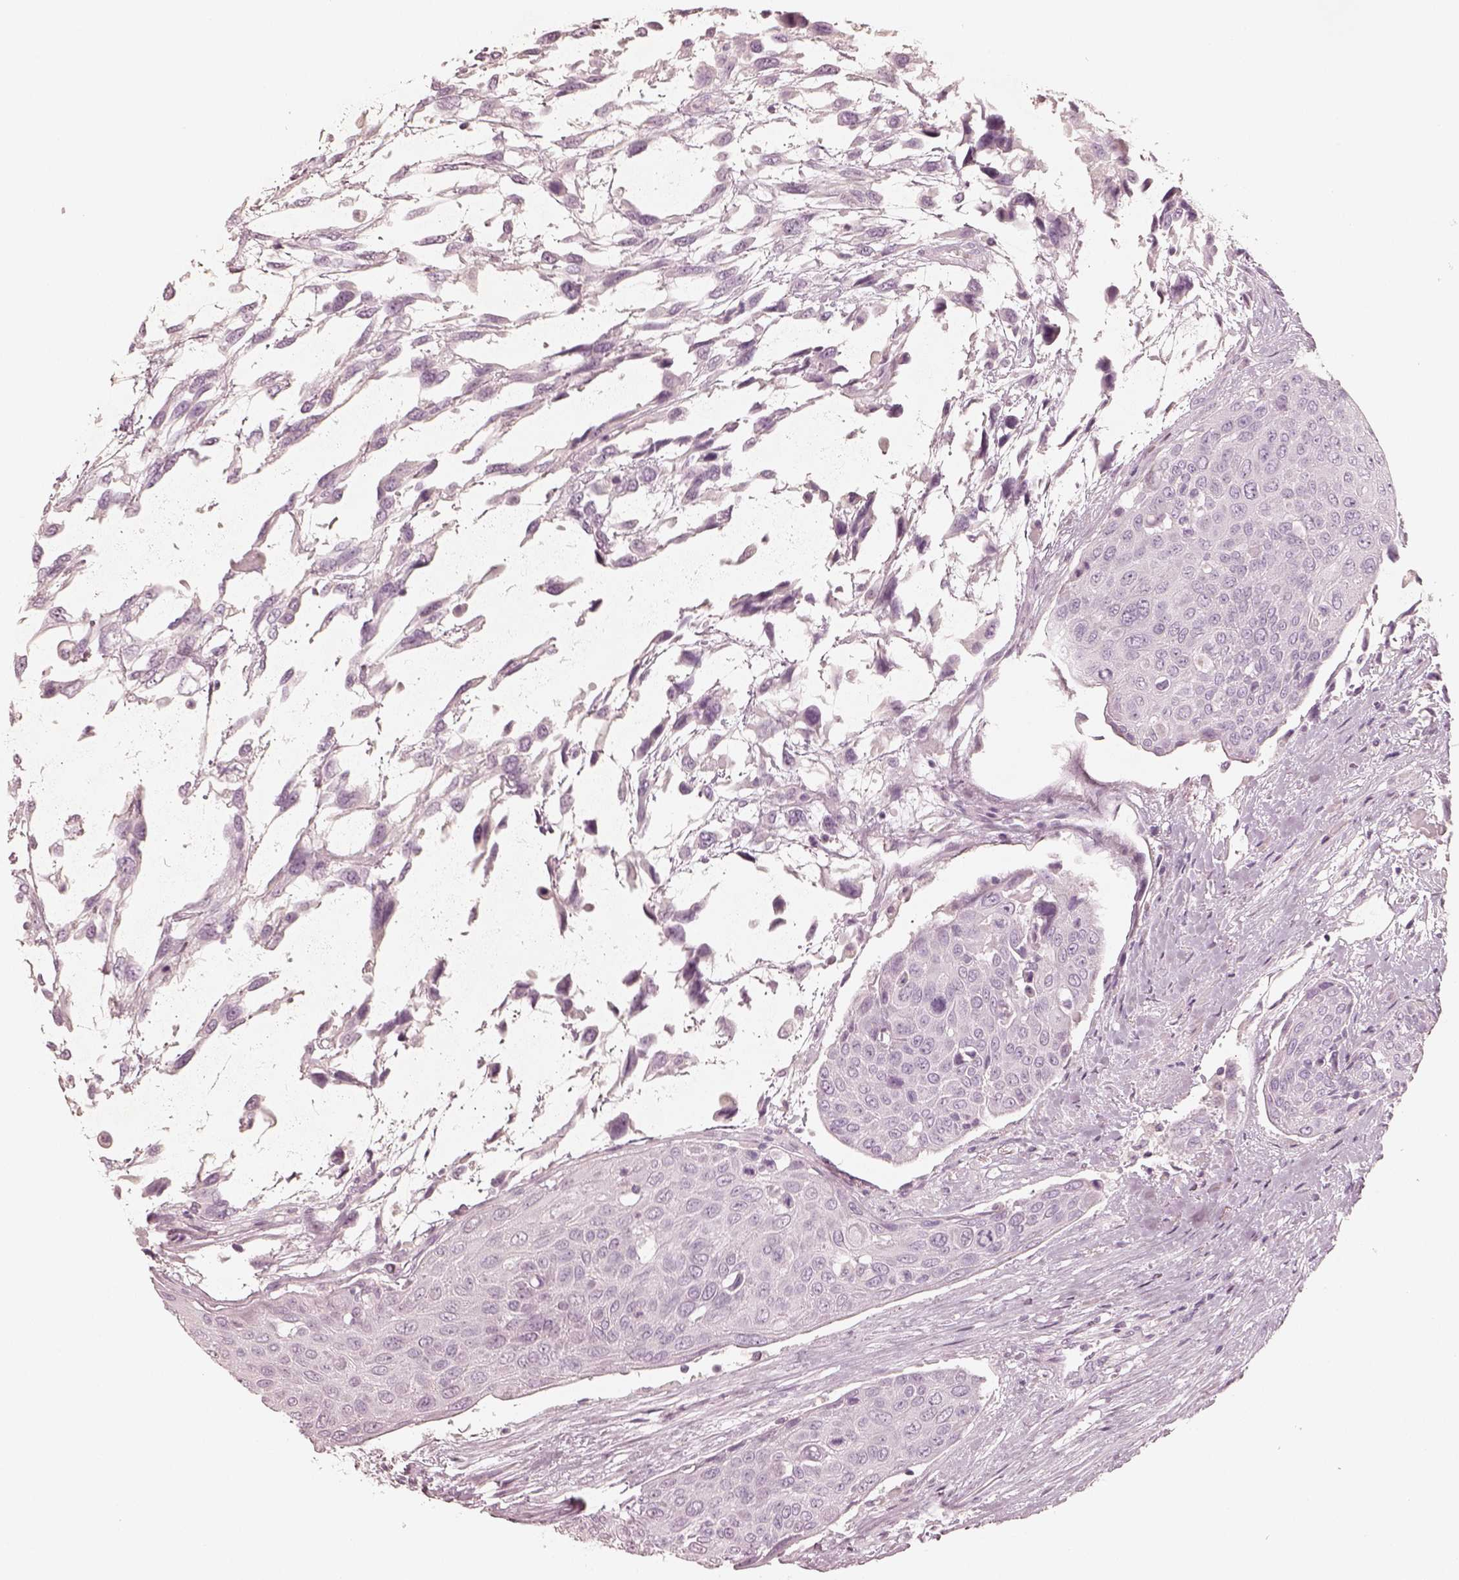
{"staining": {"intensity": "negative", "quantity": "none", "location": "none"}, "tissue": "urothelial cancer", "cell_type": "Tumor cells", "image_type": "cancer", "snomed": [{"axis": "morphology", "description": "Urothelial carcinoma, High grade"}, {"axis": "topography", "description": "Urinary bladder"}], "caption": "Urothelial cancer was stained to show a protein in brown. There is no significant expression in tumor cells.", "gene": "KRT82", "patient": {"sex": "female", "age": 70}}